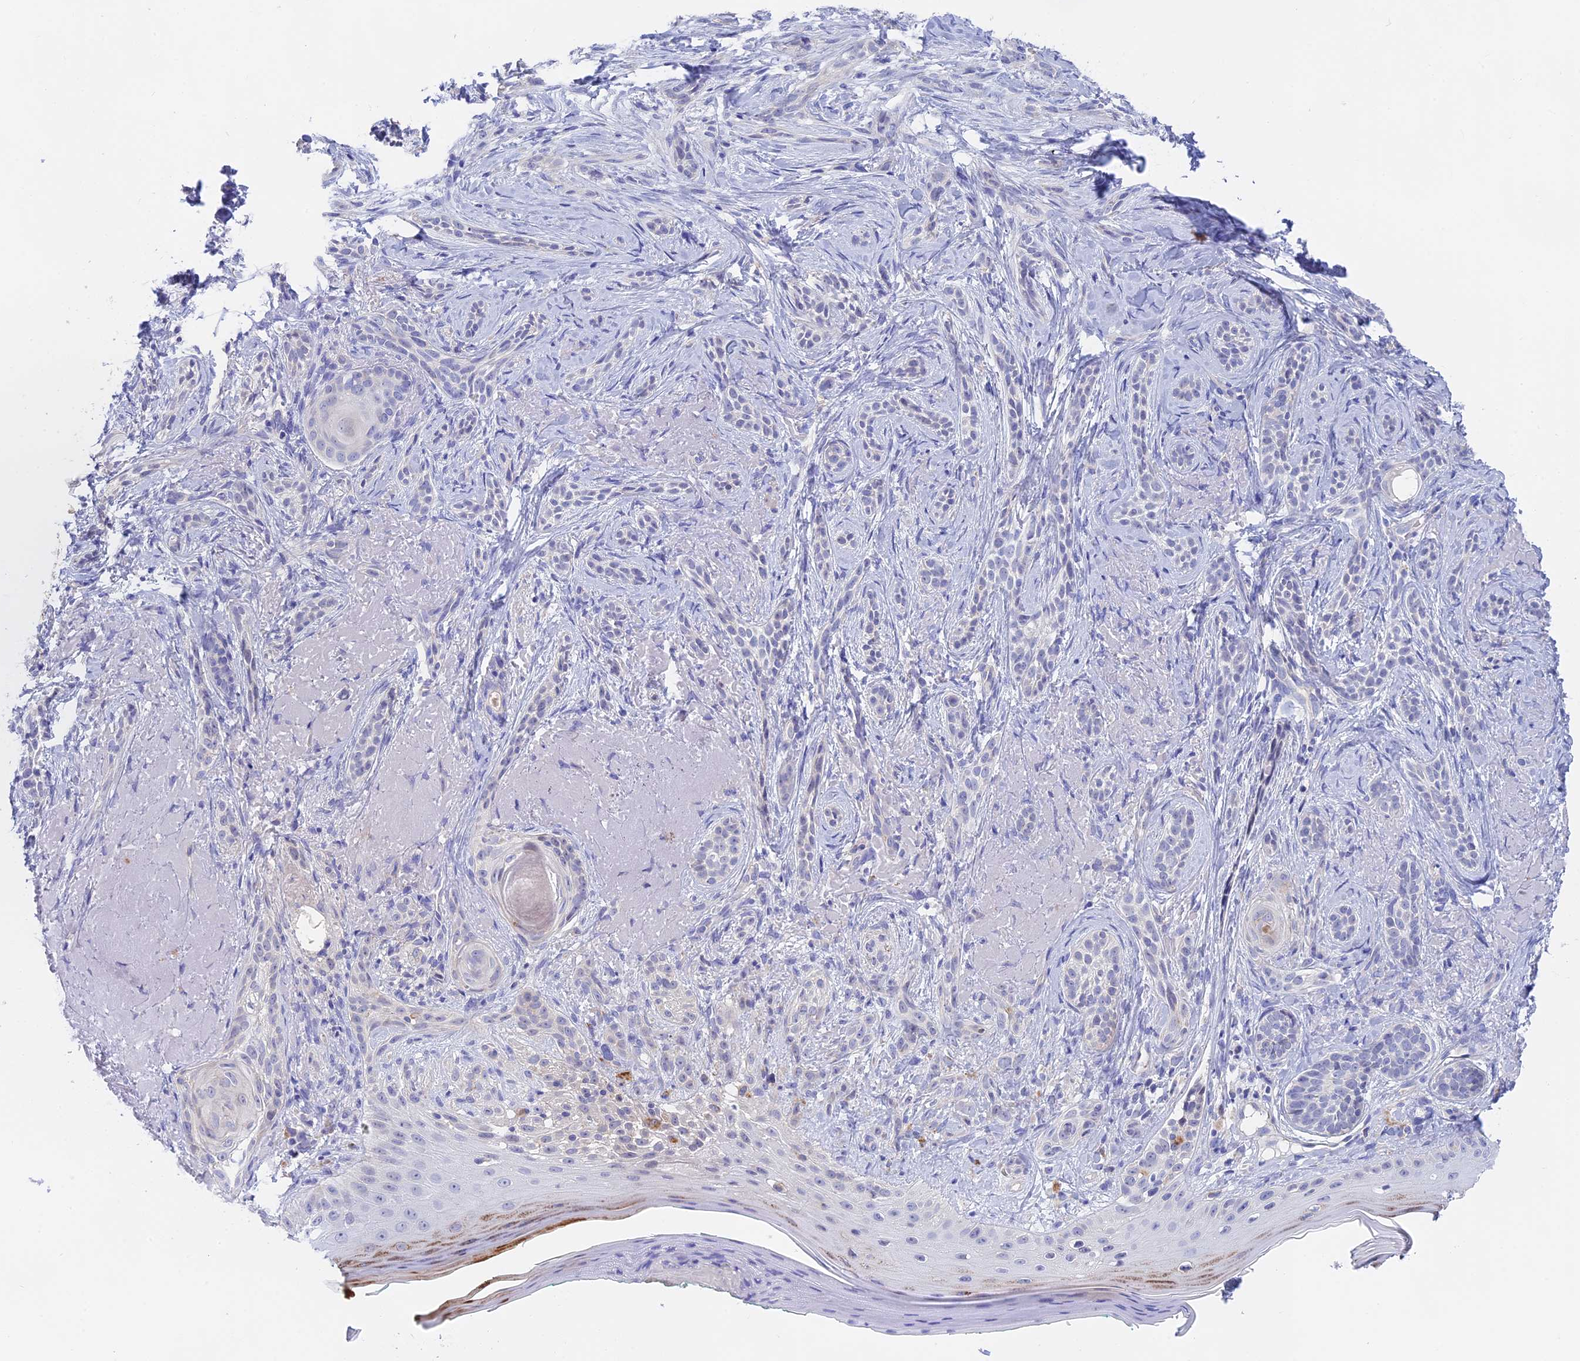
{"staining": {"intensity": "negative", "quantity": "none", "location": "none"}, "tissue": "skin cancer", "cell_type": "Tumor cells", "image_type": "cancer", "snomed": [{"axis": "morphology", "description": "Basal cell carcinoma"}, {"axis": "topography", "description": "Skin"}], "caption": "Tumor cells show no significant staining in skin basal cell carcinoma. (Immunohistochemistry, brightfield microscopy, high magnification).", "gene": "GLB1L", "patient": {"sex": "male", "age": 71}}